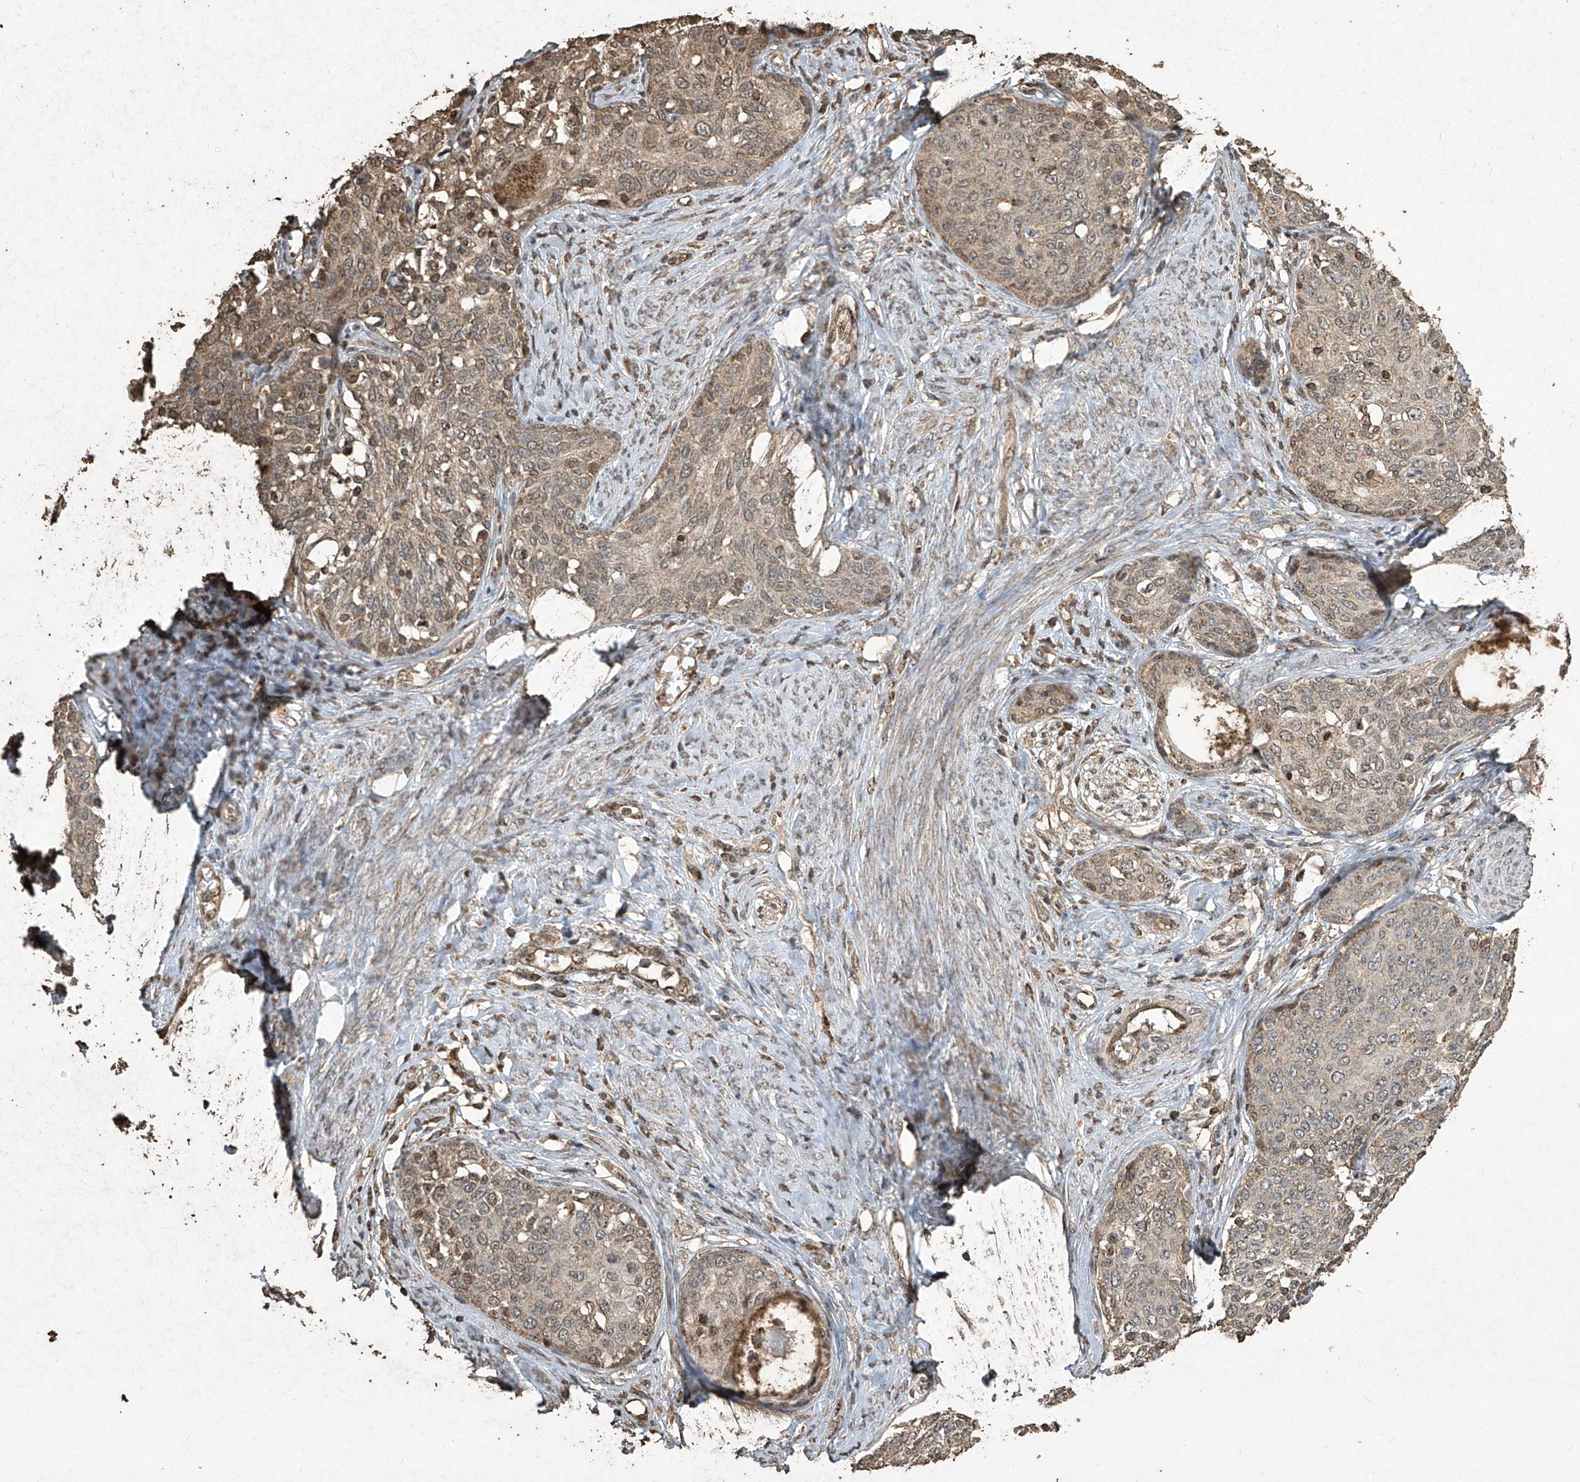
{"staining": {"intensity": "weak", "quantity": "<25%", "location": "nuclear"}, "tissue": "cervical cancer", "cell_type": "Tumor cells", "image_type": "cancer", "snomed": [{"axis": "morphology", "description": "Squamous cell carcinoma, NOS"}, {"axis": "morphology", "description": "Adenocarcinoma, NOS"}, {"axis": "topography", "description": "Cervix"}], "caption": "Immunohistochemistry (IHC) of cervical cancer (adenocarcinoma) demonstrates no expression in tumor cells.", "gene": "ERBB3", "patient": {"sex": "female", "age": 52}}